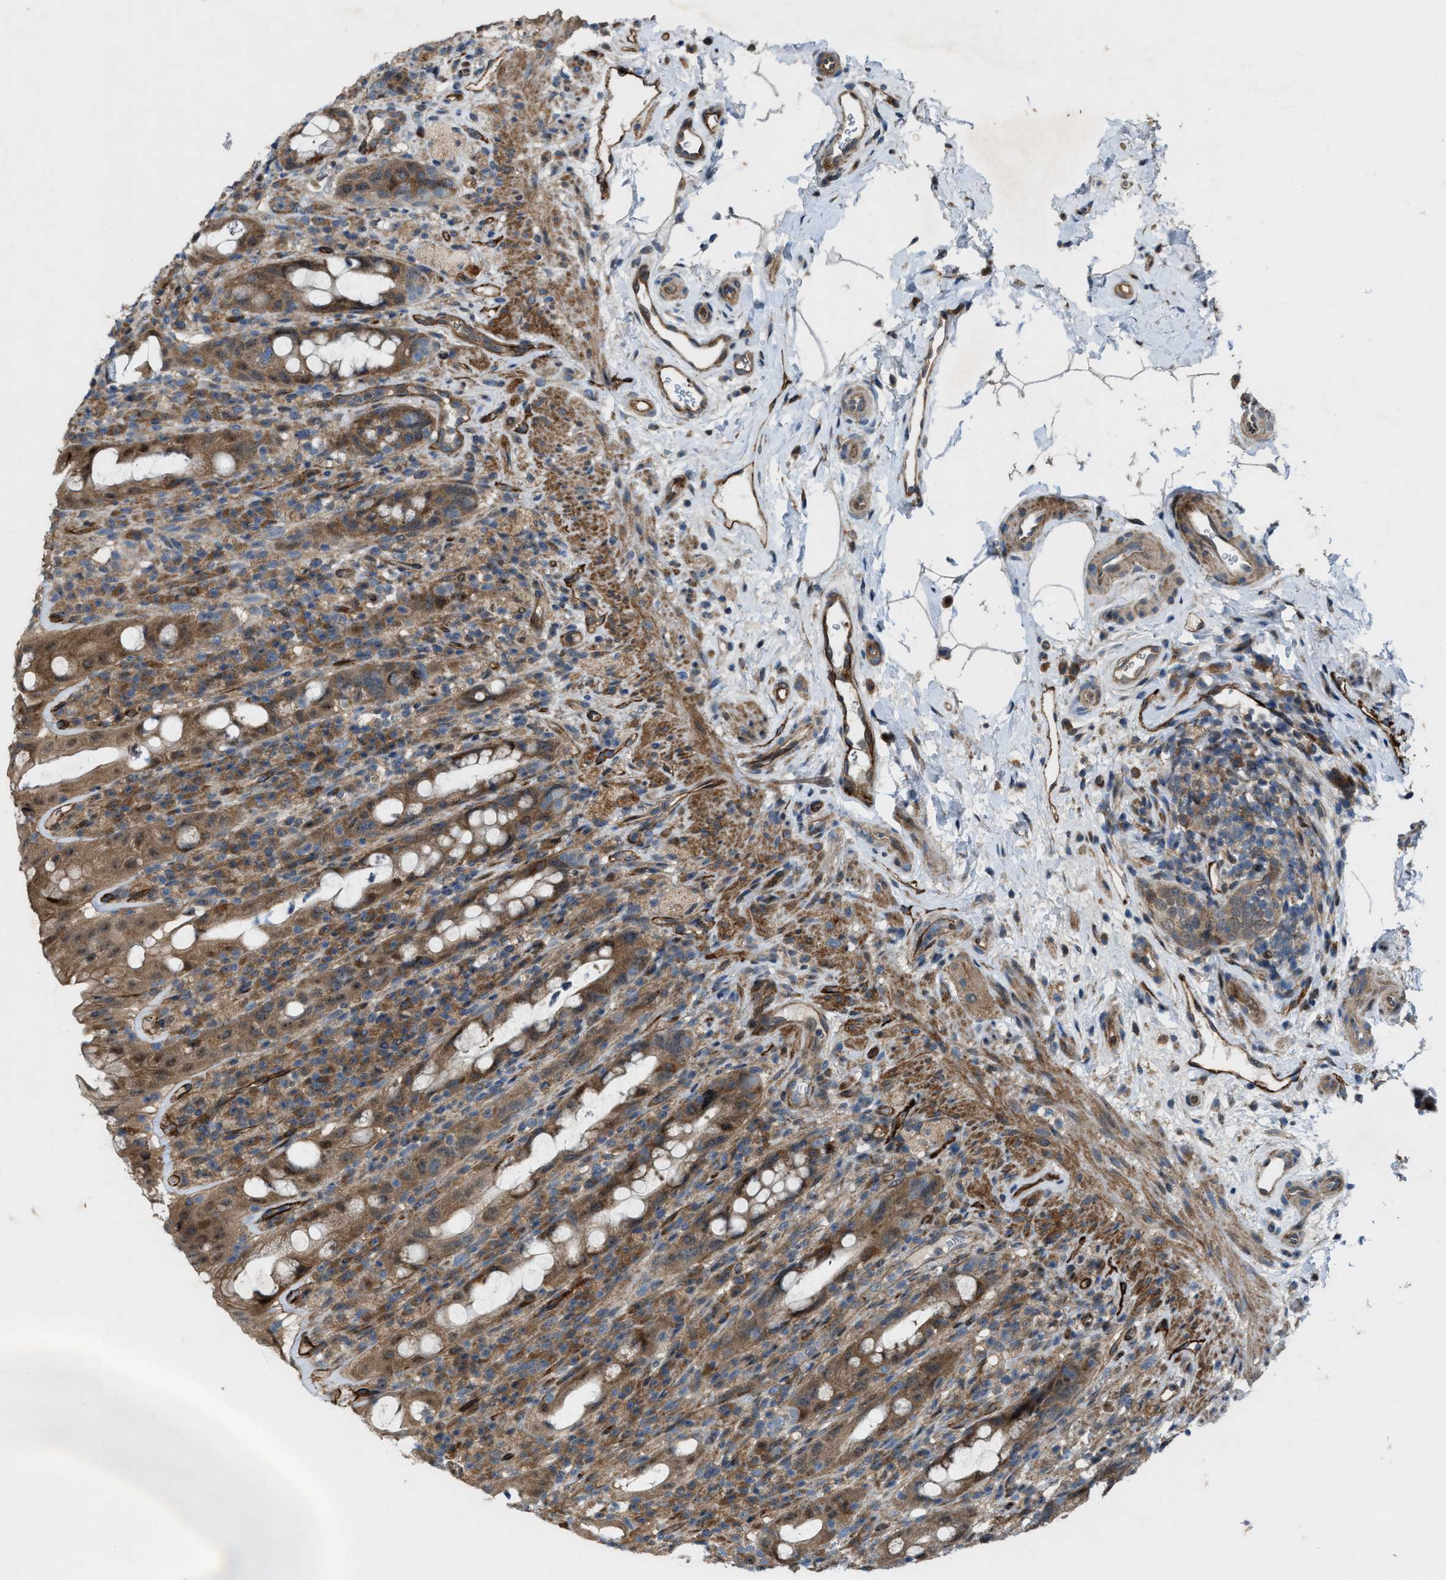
{"staining": {"intensity": "moderate", "quantity": ">75%", "location": "cytoplasmic/membranous"}, "tissue": "rectum", "cell_type": "Glandular cells", "image_type": "normal", "snomed": [{"axis": "morphology", "description": "Normal tissue, NOS"}, {"axis": "topography", "description": "Rectum"}], "caption": "Benign rectum reveals moderate cytoplasmic/membranous staining in about >75% of glandular cells, visualized by immunohistochemistry. The staining was performed using DAB, with brown indicating positive protein expression. Nuclei are stained blue with hematoxylin.", "gene": "LRRC72", "patient": {"sex": "male", "age": 44}}